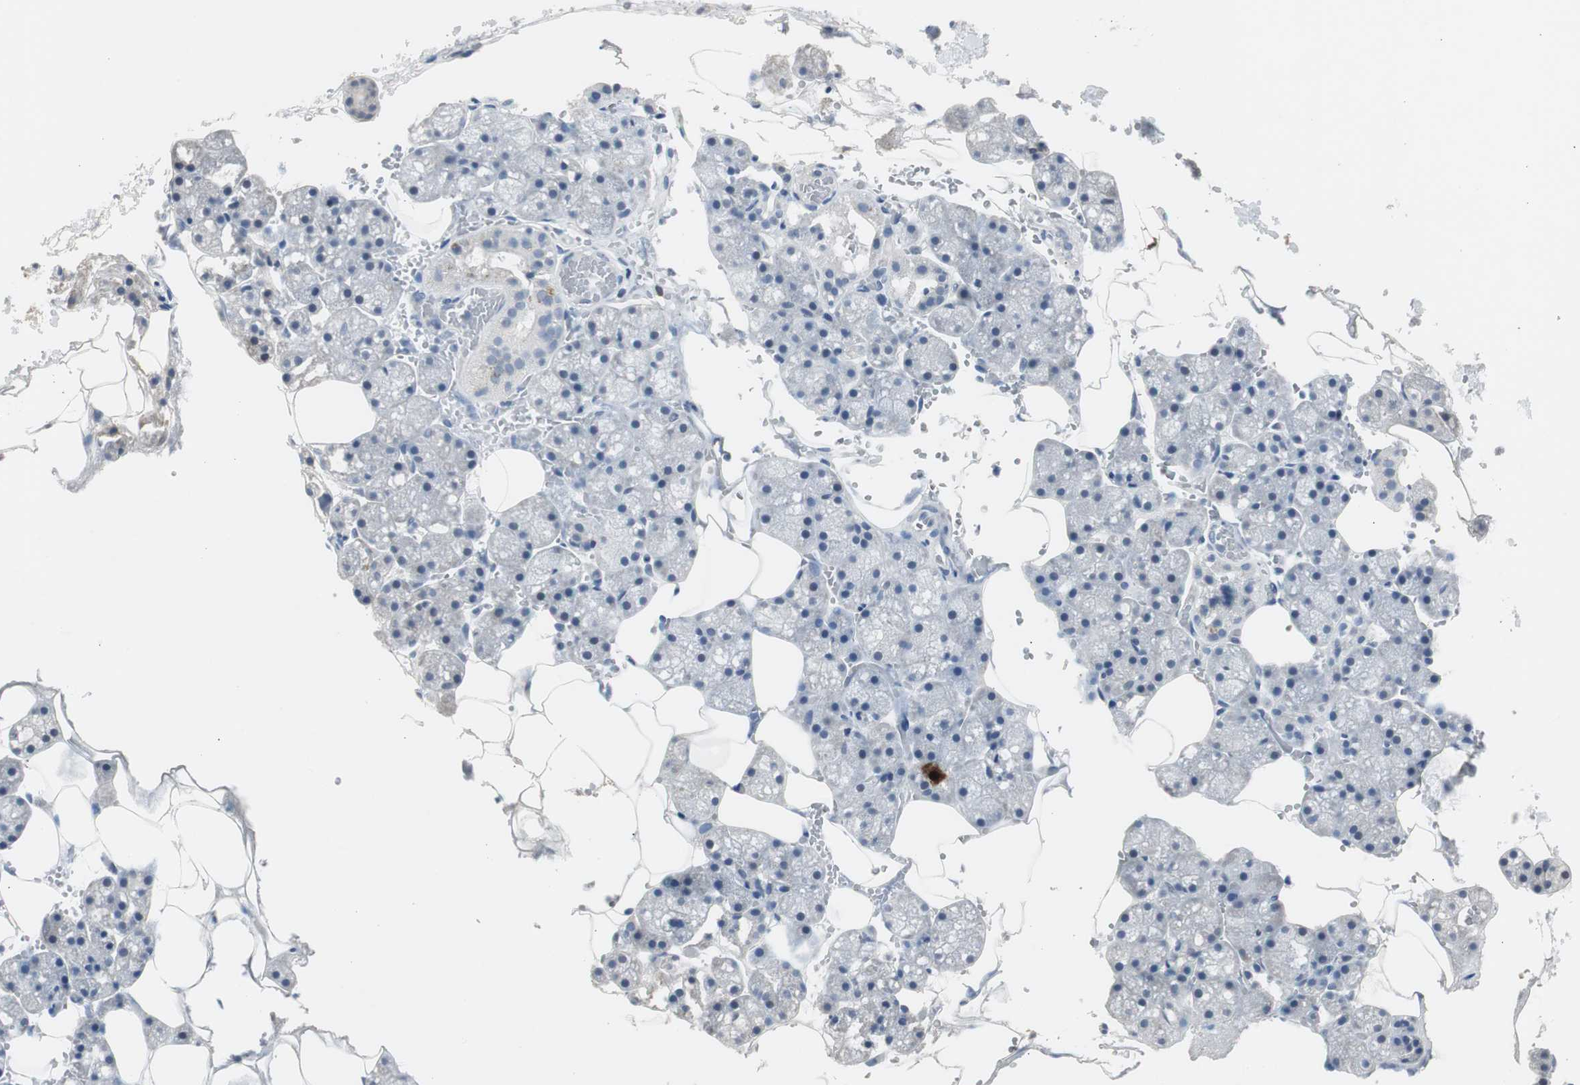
{"staining": {"intensity": "negative", "quantity": "none", "location": "none"}, "tissue": "salivary gland", "cell_type": "Glandular cells", "image_type": "normal", "snomed": [{"axis": "morphology", "description": "Normal tissue, NOS"}, {"axis": "topography", "description": "Salivary gland"}], "caption": "Immunohistochemistry of unremarkable salivary gland reveals no staining in glandular cells.", "gene": "TK1", "patient": {"sex": "male", "age": 62}}